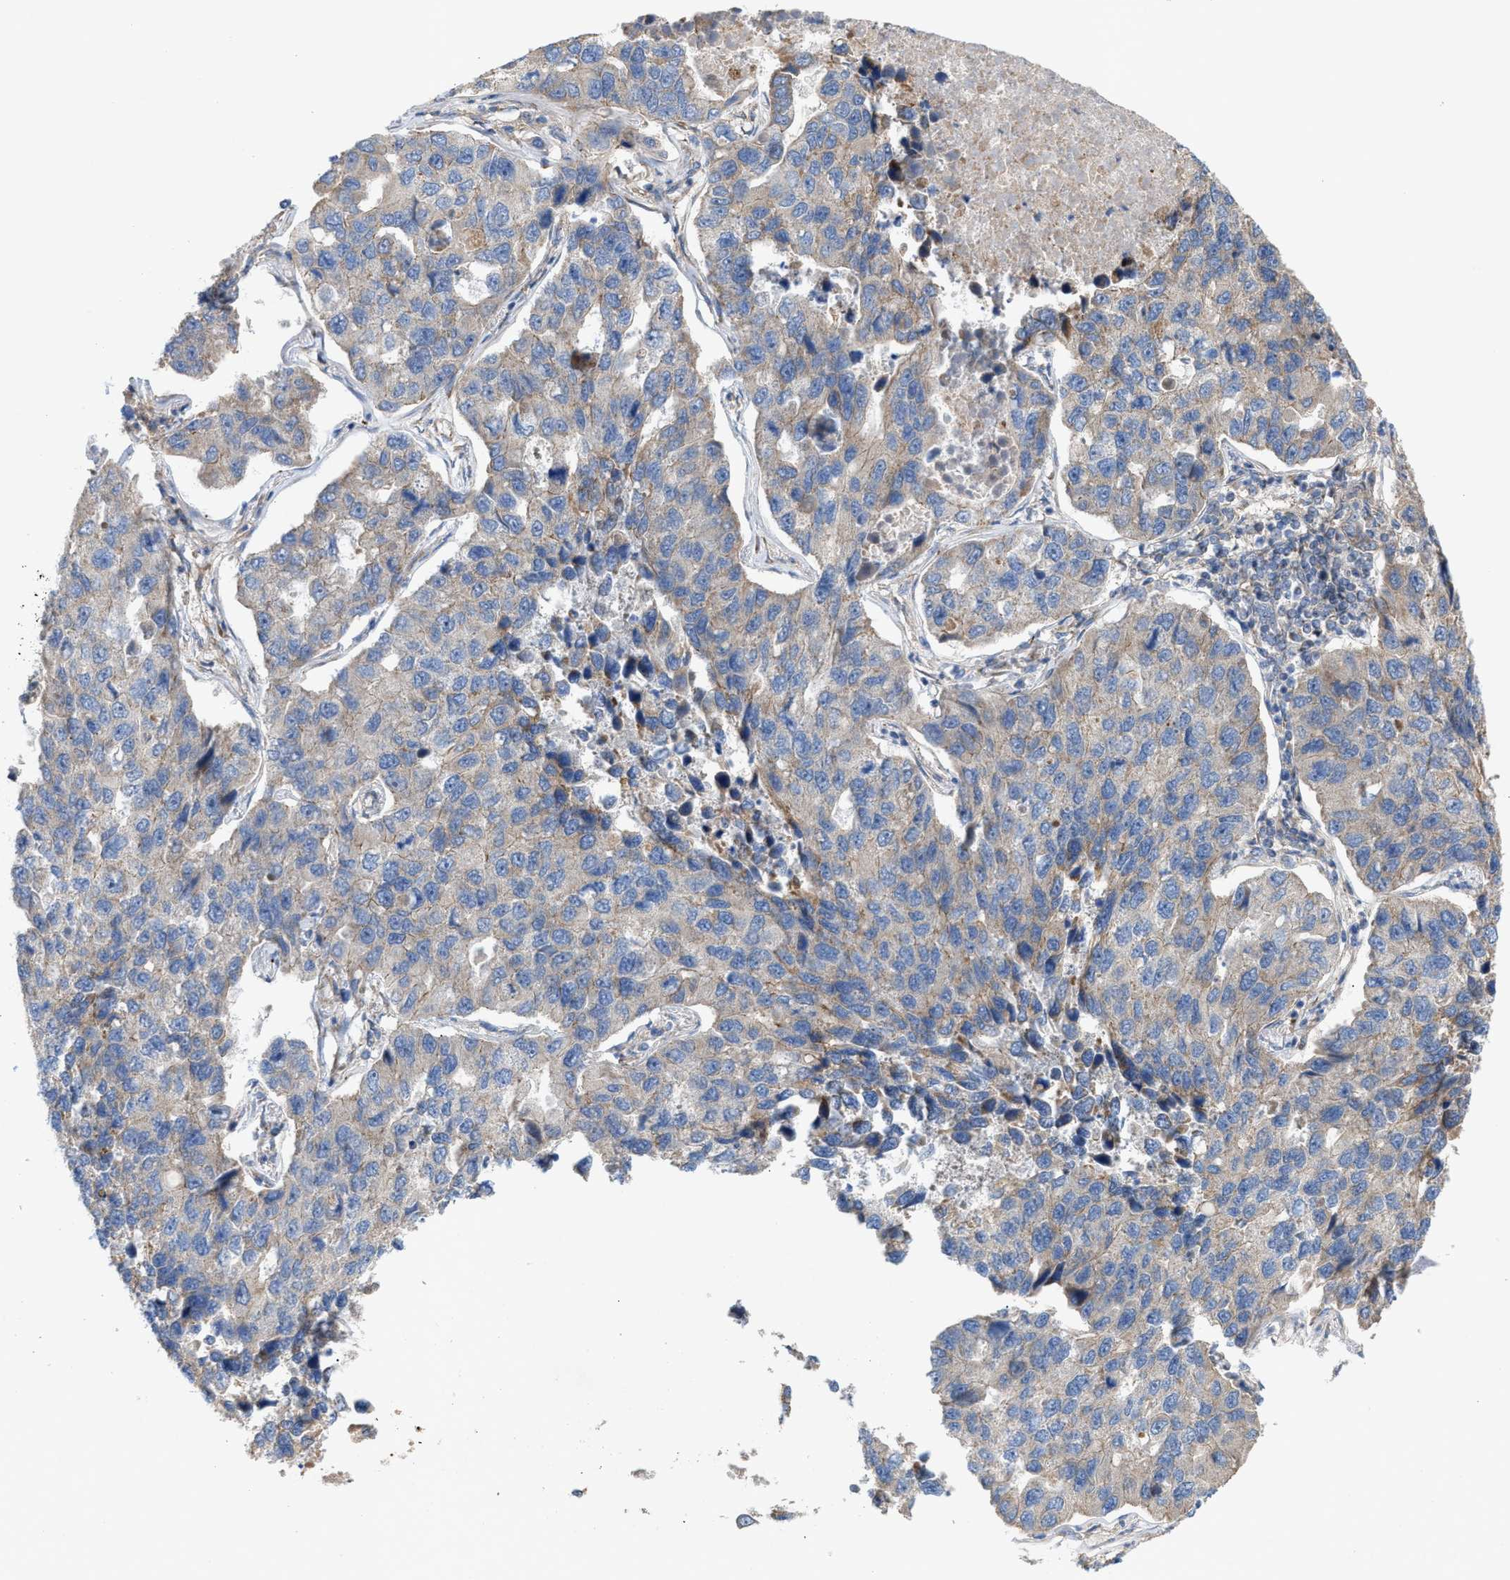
{"staining": {"intensity": "weak", "quantity": "<25%", "location": "cytoplasmic/membranous"}, "tissue": "lung cancer", "cell_type": "Tumor cells", "image_type": "cancer", "snomed": [{"axis": "morphology", "description": "Adenocarcinoma, NOS"}, {"axis": "topography", "description": "Lung"}], "caption": "A photomicrograph of human lung cancer is negative for staining in tumor cells.", "gene": "OXSM", "patient": {"sex": "male", "age": 64}}